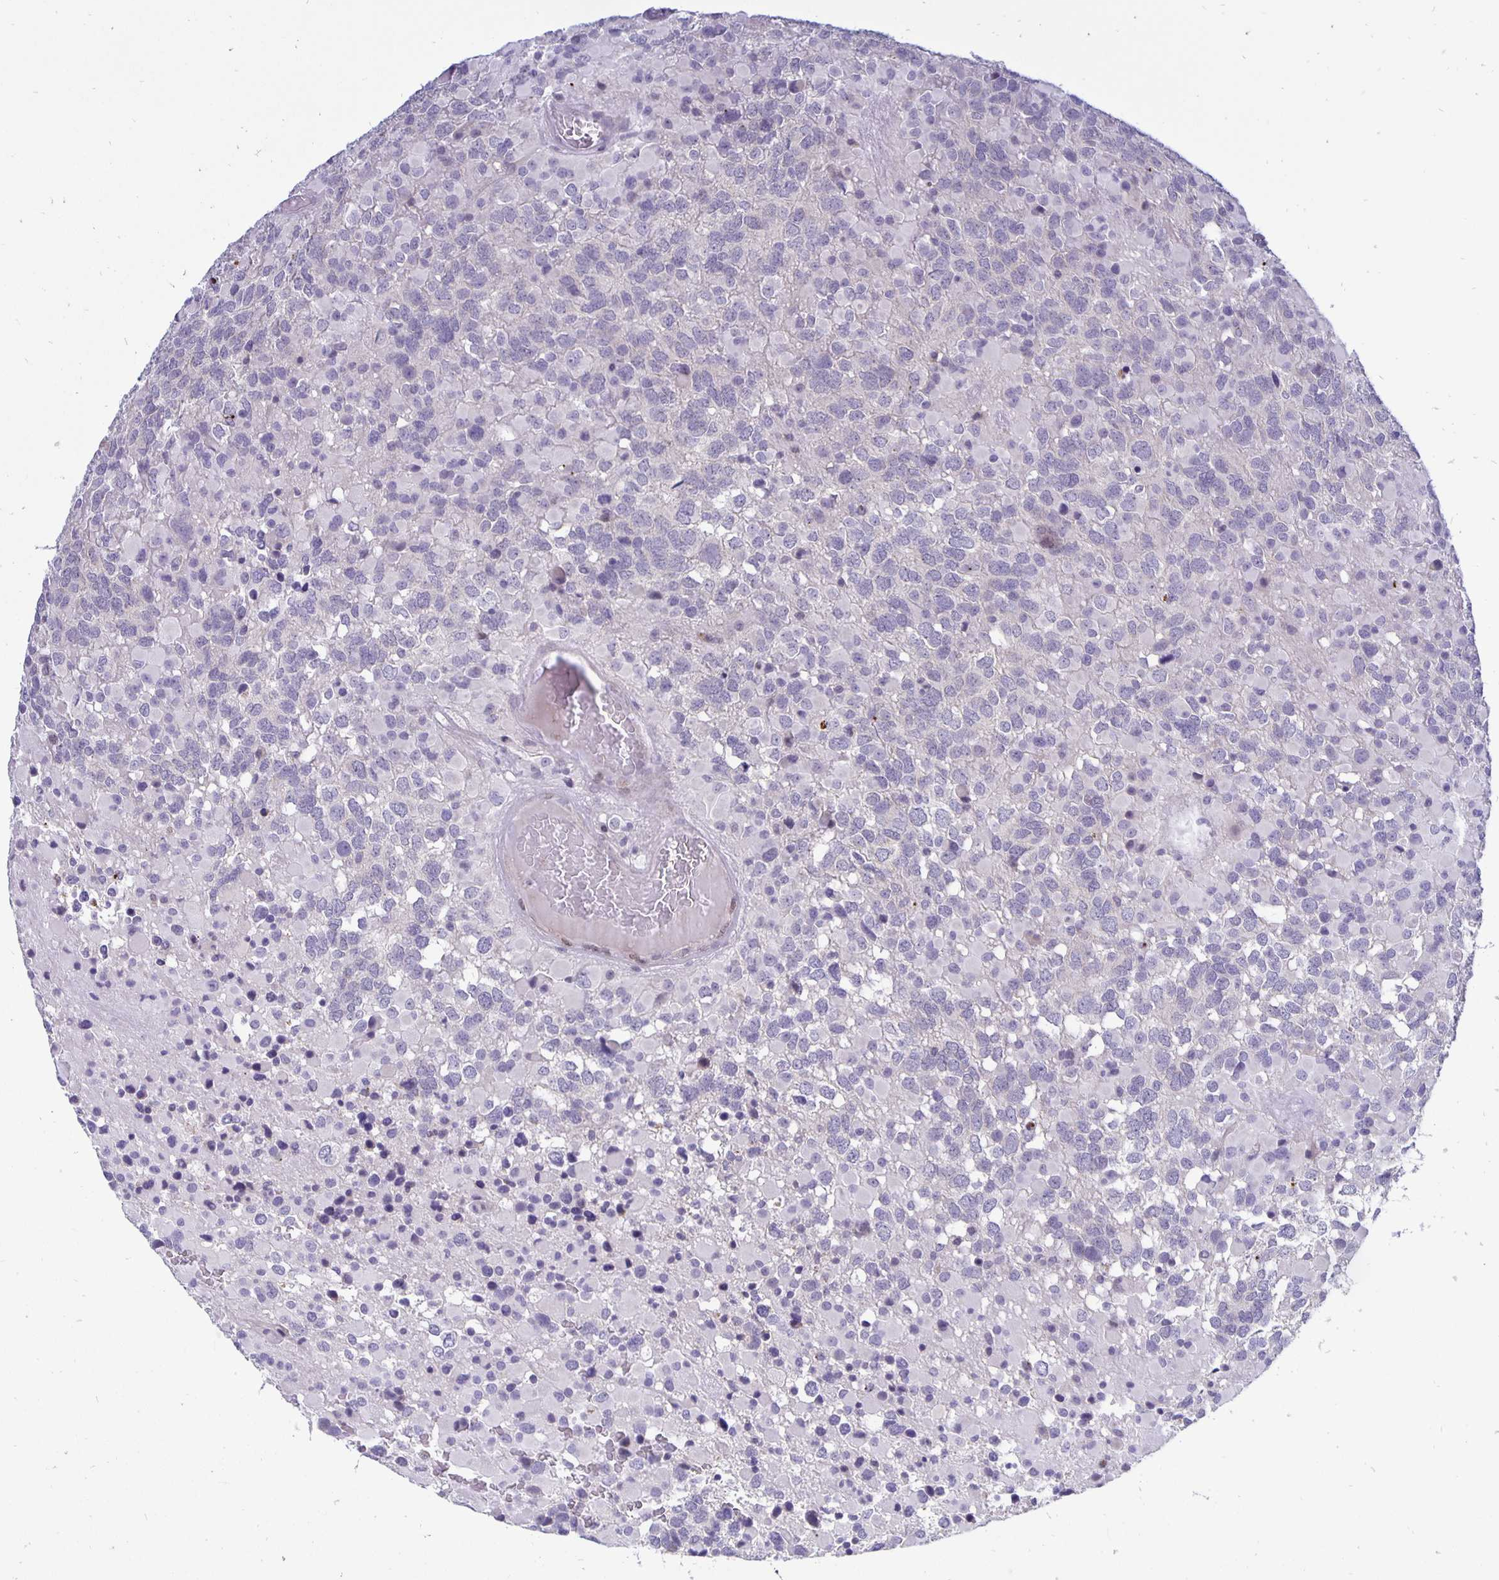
{"staining": {"intensity": "negative", "quantity": "none", "location": "none"}, "tissue": "glioma", "cell_type": "Tumor cells", "image_type": "cancer", "snomed": [{"axis": "morphology", "description": "Glioma, malignant, High grade"}, {"axis": "topography", "description": "Brain"}], "caption": "Immunohistochemical staining of human glioma demonstrates no significant expression in tumor cells.", "gene": "ERBB2", "patient": {"sex": "female", "age": 40}}